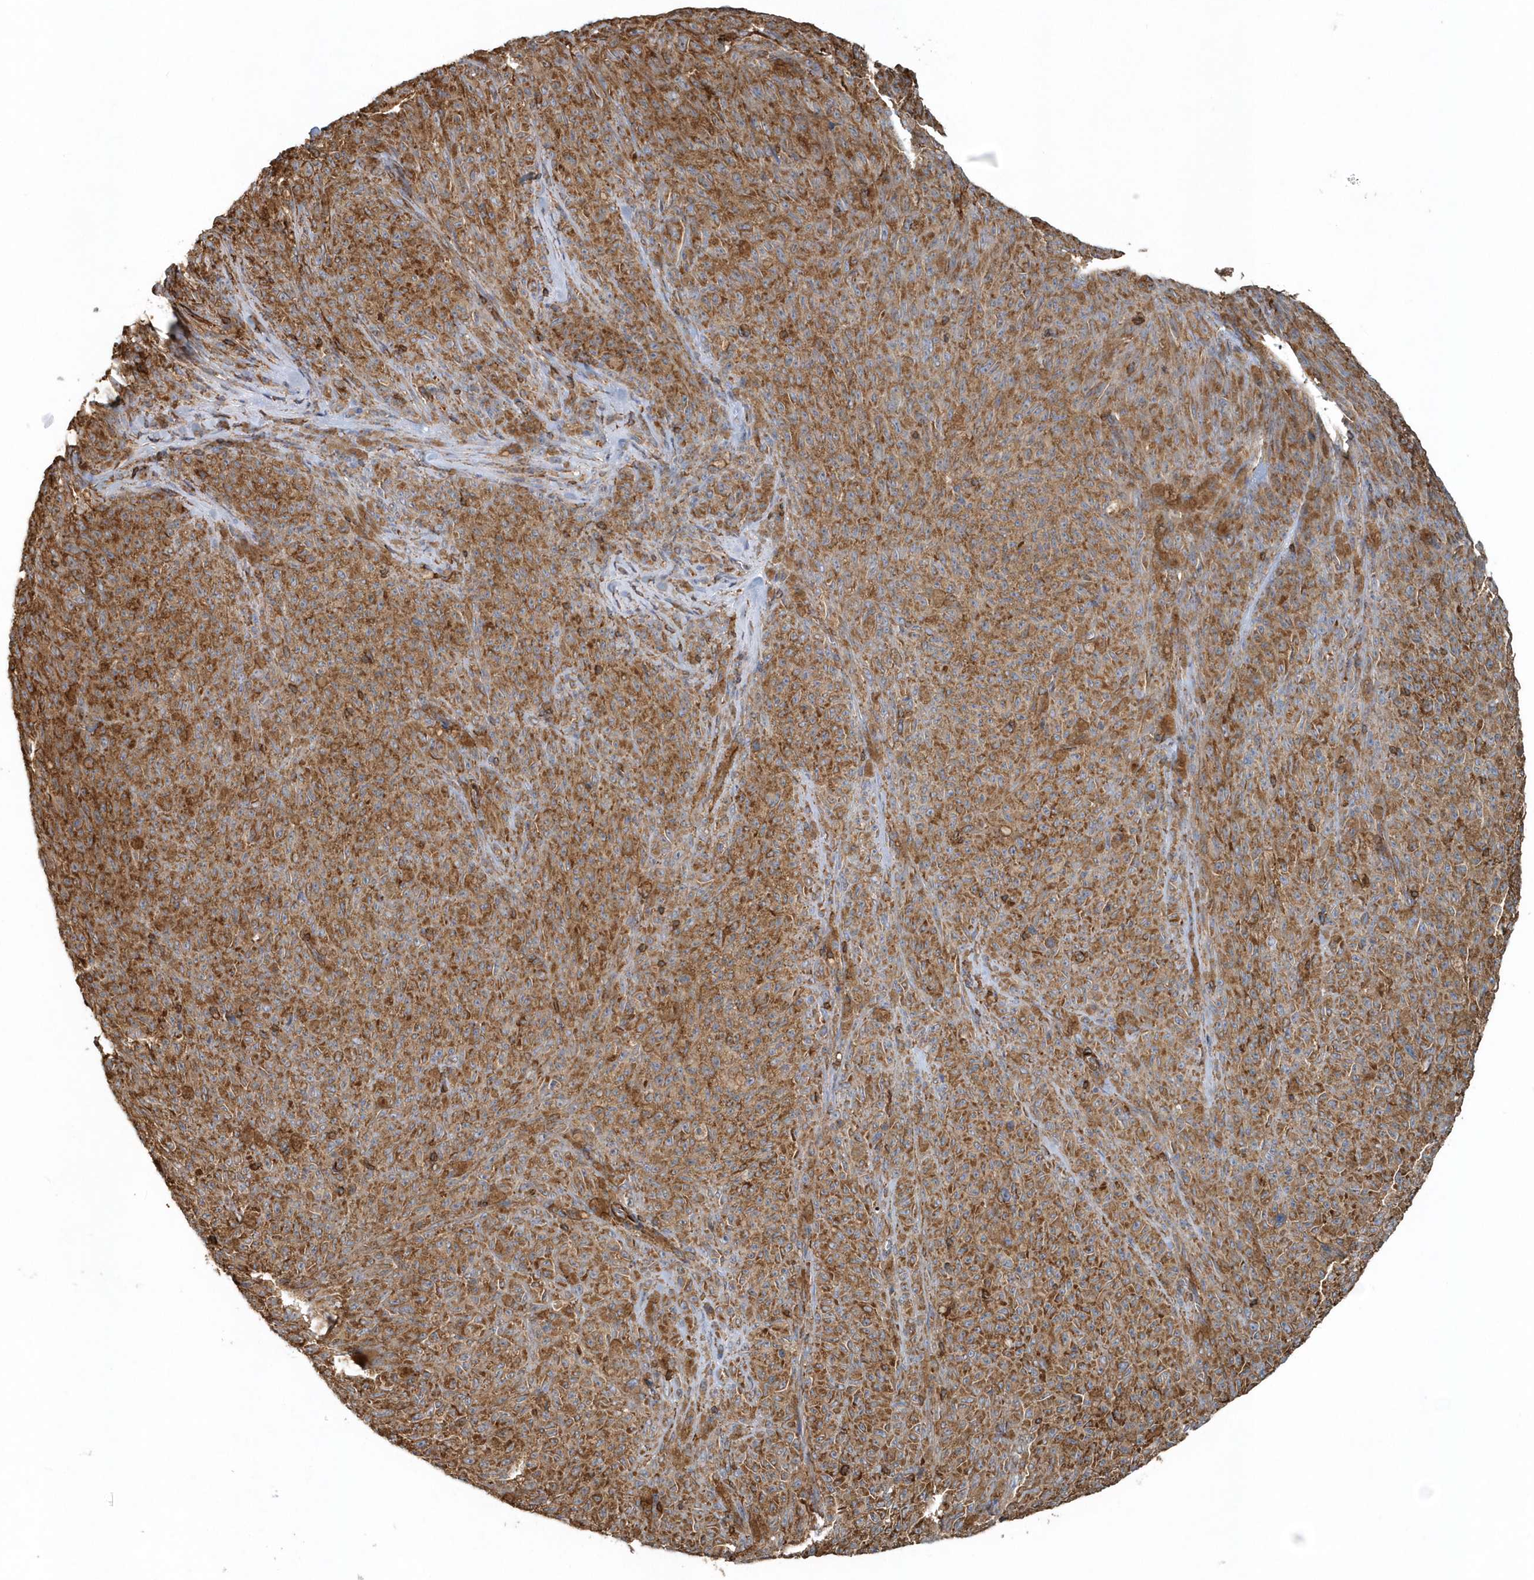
{"staining": {"intensity": "moderate", "quantity": ">75%", "location": "cytoplasmic/membranous"}, "tissue": "melanoma", "cell_type": "Tumor cells", "image_type": "cancer", "snomed": [{"axis": "morphology", "description": "Malignant melanoma, NOS"}, {"axis": "topography", "description": "Skin"}], "caption": "Malignant melanoma tissue exhibits moderate cytoplasmic/membranous positivity in approximately >75% of tumor cells Ihc stains the protein in brown and the nuclei are stained blue.", "gene": "MMUT", "patient": {"sex": "female", "age": 82}}